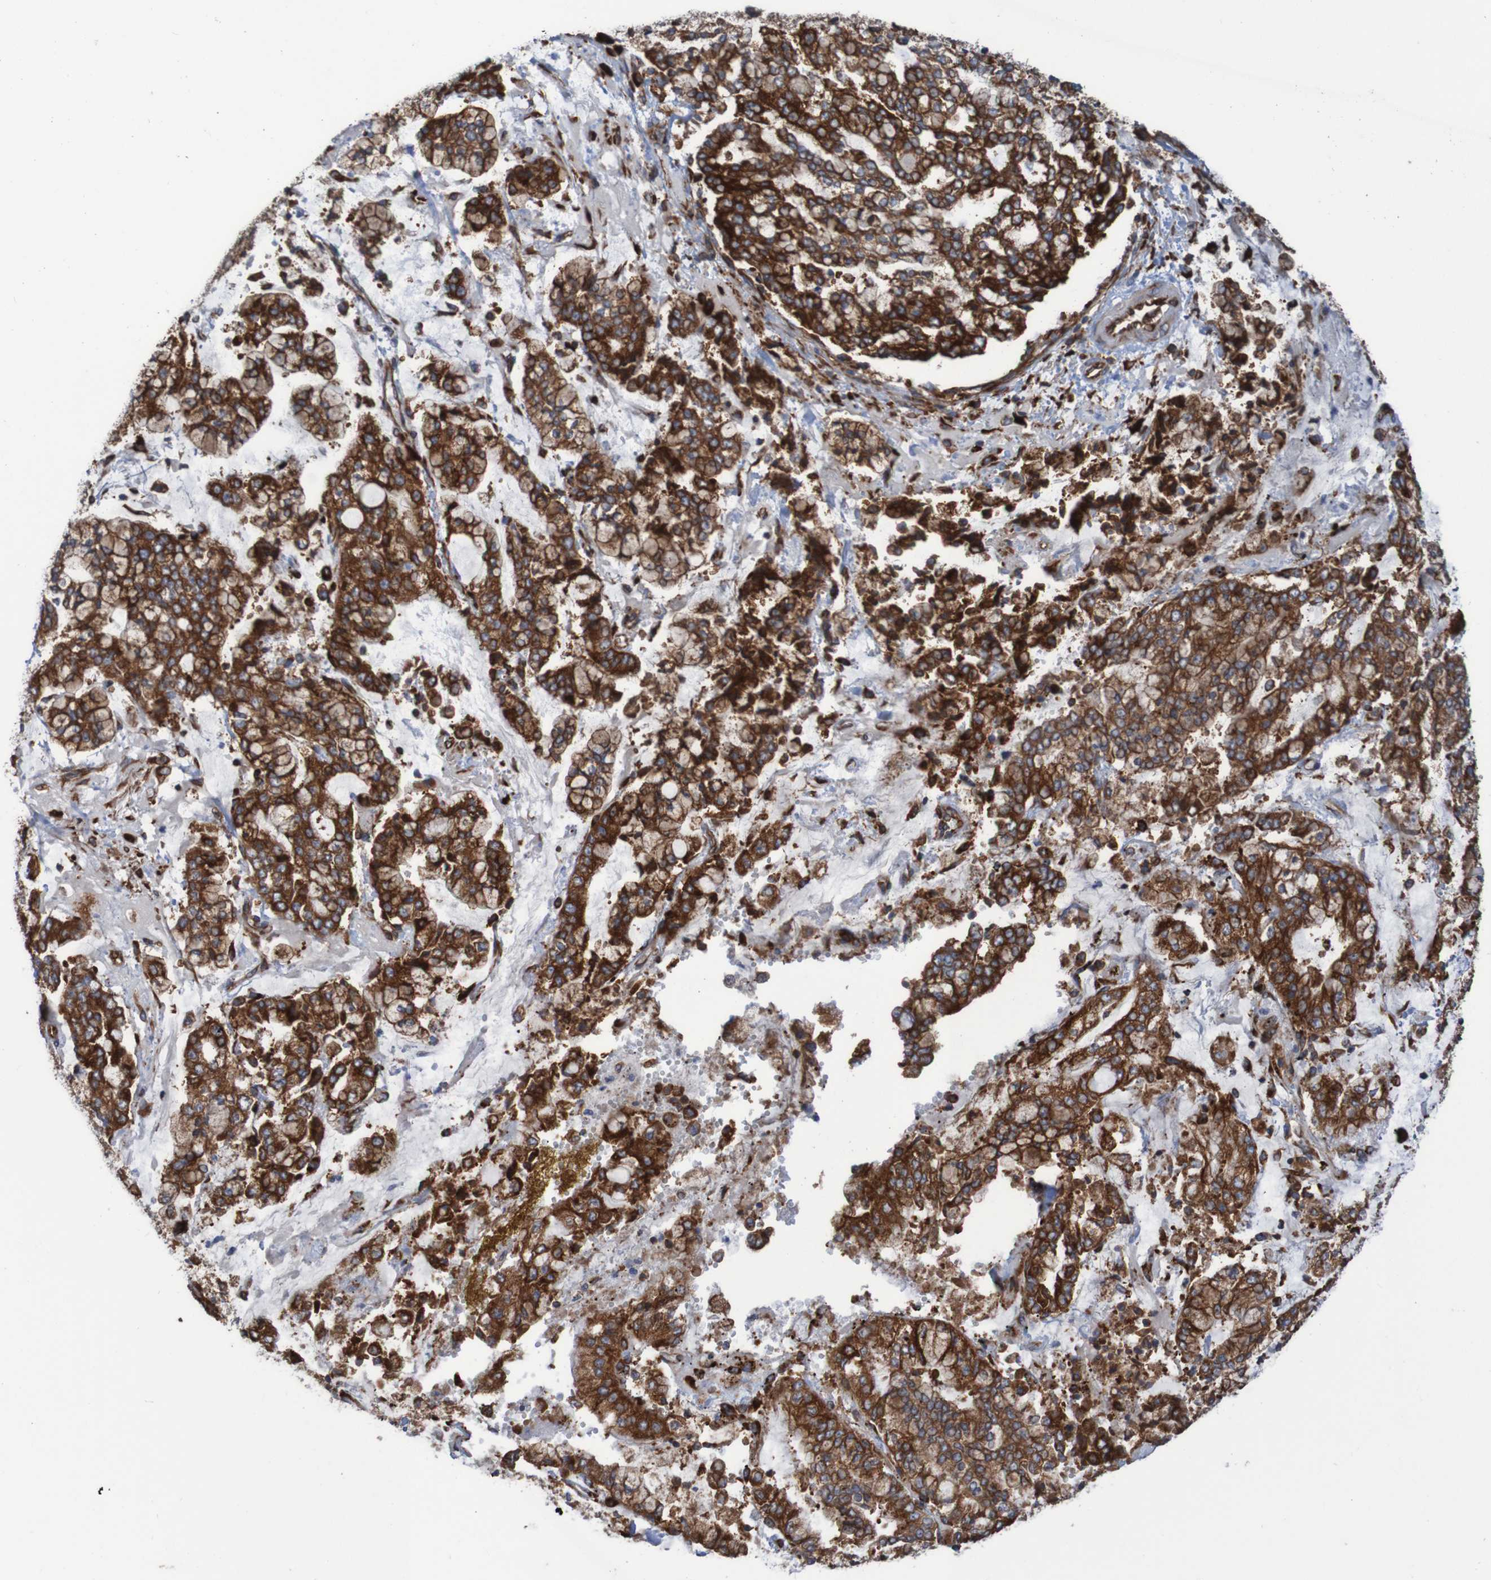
{"staining": {"intensity": "strong", "quantity": ">75%", "location": "cytoplasmic/membranous"}, "tissue": "stomach cancer", "cell_type": "Tumor cells", "image_type": "cancer", "snomed": [{"axis": "morphology", "description": "Adenocarcinoma, NOS"}, {"axis": "topography", "description": "Stomach"}], "caption": "This image displays IHC staining of stomach cancer (adenocarcinoma), with high strong cytoplasmic/membranous staining in about >75% of tumor cells.", "gene": "RPL10", "patient": {"sex": "male", "age": 76}}